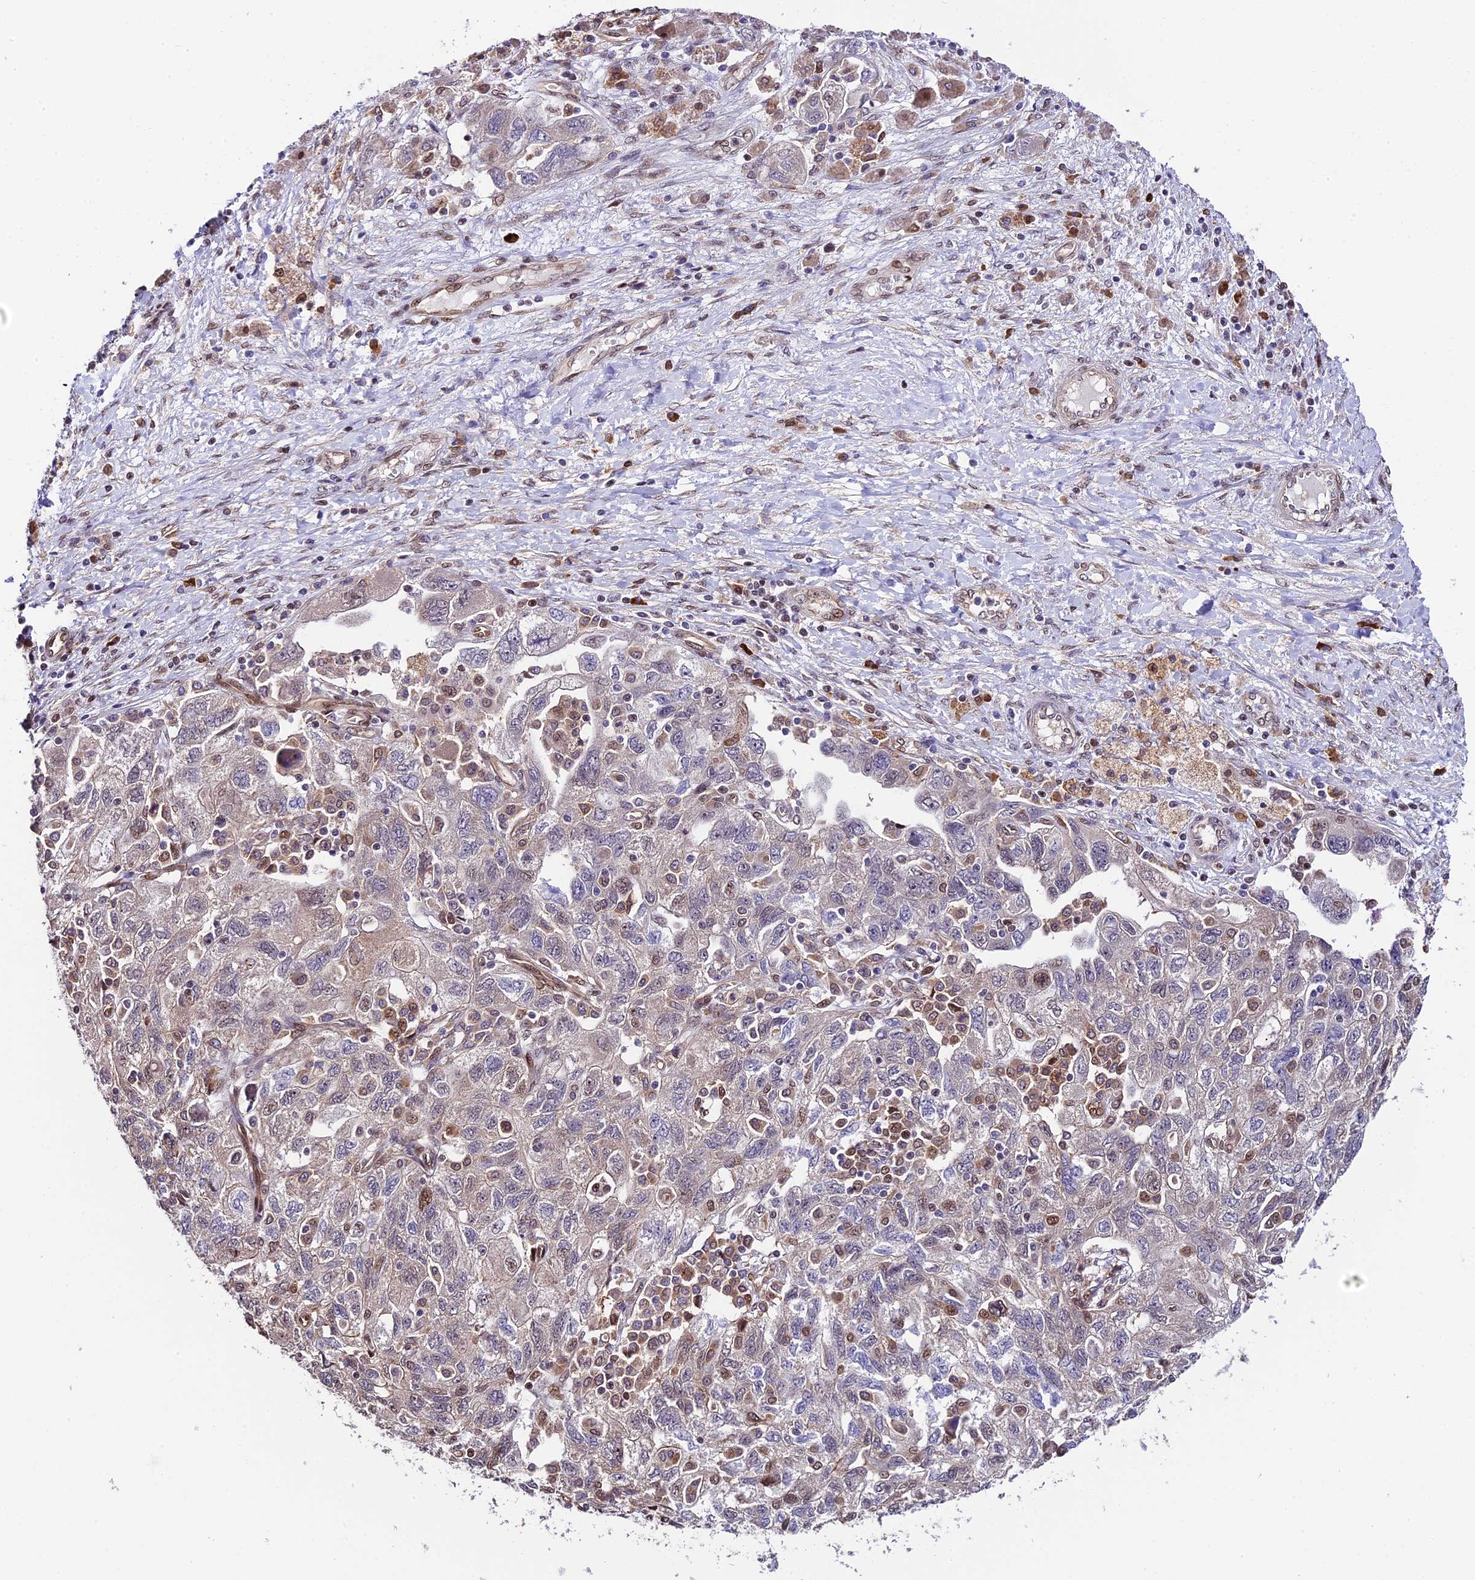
{"staining": {"intensity": "moderate", "quantity": "<25%", "location": "nuclear"}, "tissue": "ovarian cancer", "cell_type": "Tumor cells", "image_type": "cancer", "snomed": [{"axis": "morphology", "description": "Carcinoma, NOS"}, {"axis": "morphology", "description": "Cystadenocarcinoma, serous, NOS"}, {"axis": "topography", "description": "Ovary"}], "caption": "This is an image of immunohistochemistry (IHC) staining of ovarian cancer (serous cystadenocarcinoma), which shows moderate positivity in the nuclear of tumor cells.", "gene": "HERPUD1", "patient": {"sex": "female", "age": 69}}